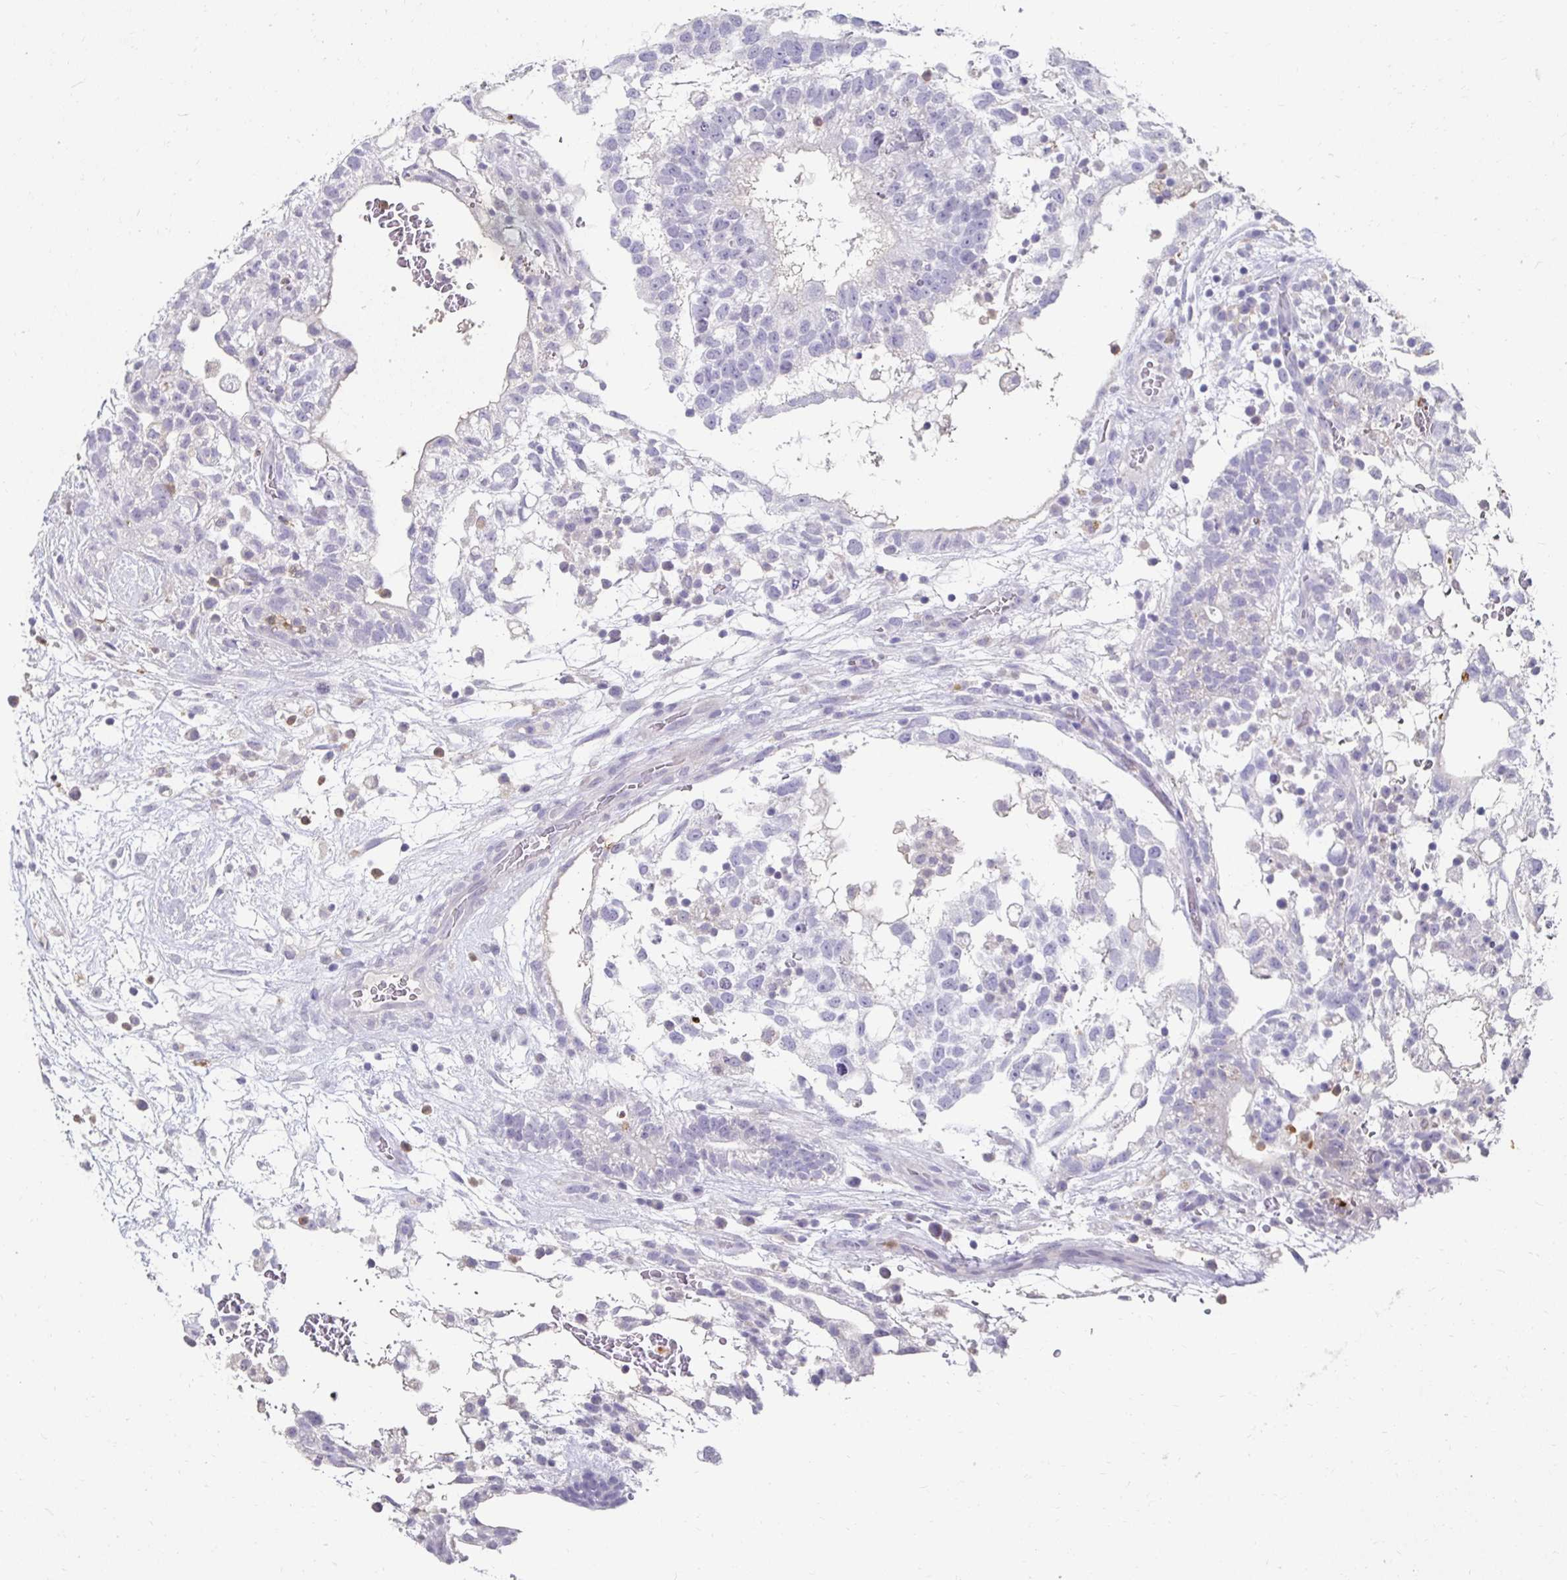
{"staining": {"intensity": "negative", "quantity": "none", "location": "none"}, "tissue": "testis cancer", "cell_type": "Tumor cells", "image_type": "cancer", "snomed": [{"axis": "morphology", "description": "Normal tissue, NOS"}, {"axis": "morphology", "description": "Carcinoma, Embryonal, NOS"}, {"axis": "topography", "description": "Testis"}], "caption": "High magnification brightfield microscopy of testis embryonal carcinoma stained with DAB (brown) and counterstained with hematoxylin (blue): tumor cells show no significant expression.", "gene": "GK2", "patient": {"sex": "male", "age": 32}}